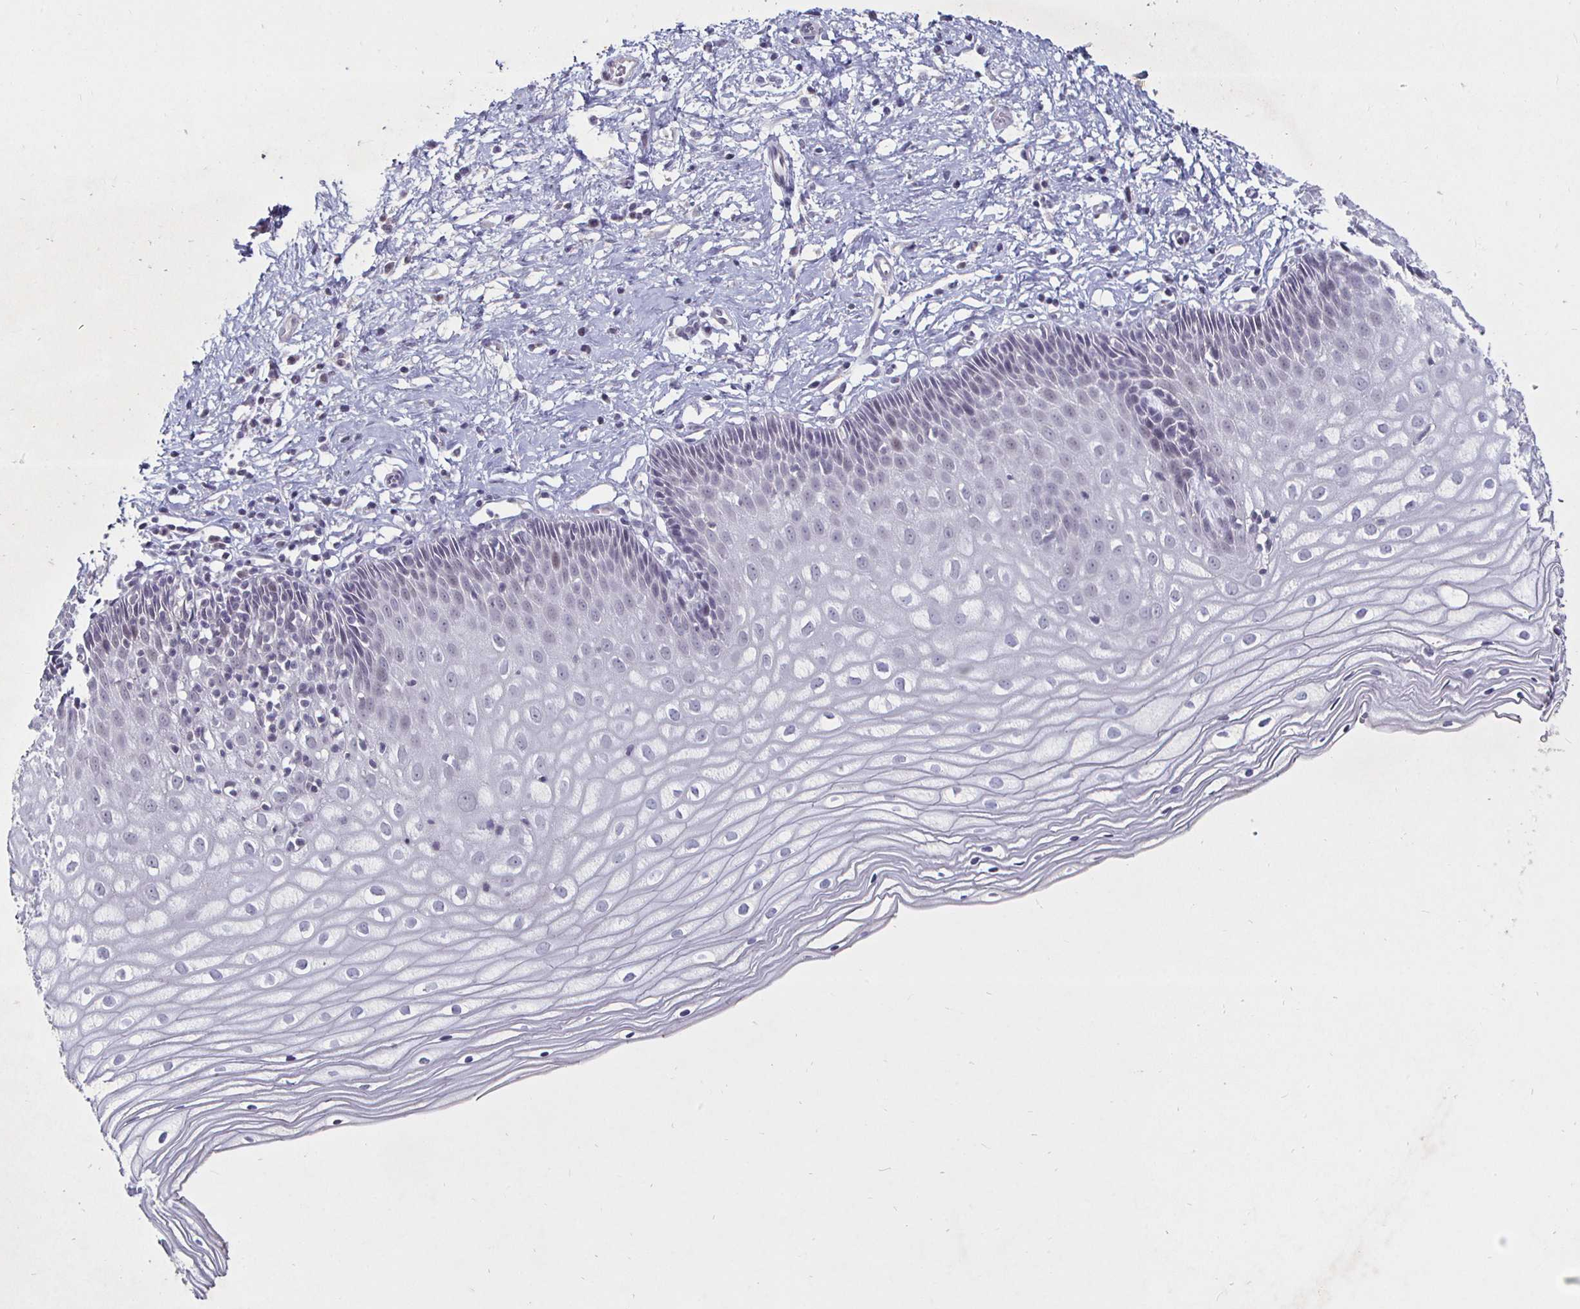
{"staining": {"intensity": "negative", "quantity": "none", "location": "none"}, "tissue": "cervix", "cell_type": "Glandular cells", "image_type": "normal", "snomed": [{"axis": "morphology", "description": "Normal tissue, NOS"}, {"axis": "topography", "description": "Cervix"}], "caption": "Cervix stained for a protein using immunohistochemistry (IHC) displays no expression glandular cells.", "gene": "MLH1", "patient": {"sex": "female", "age": 36}}